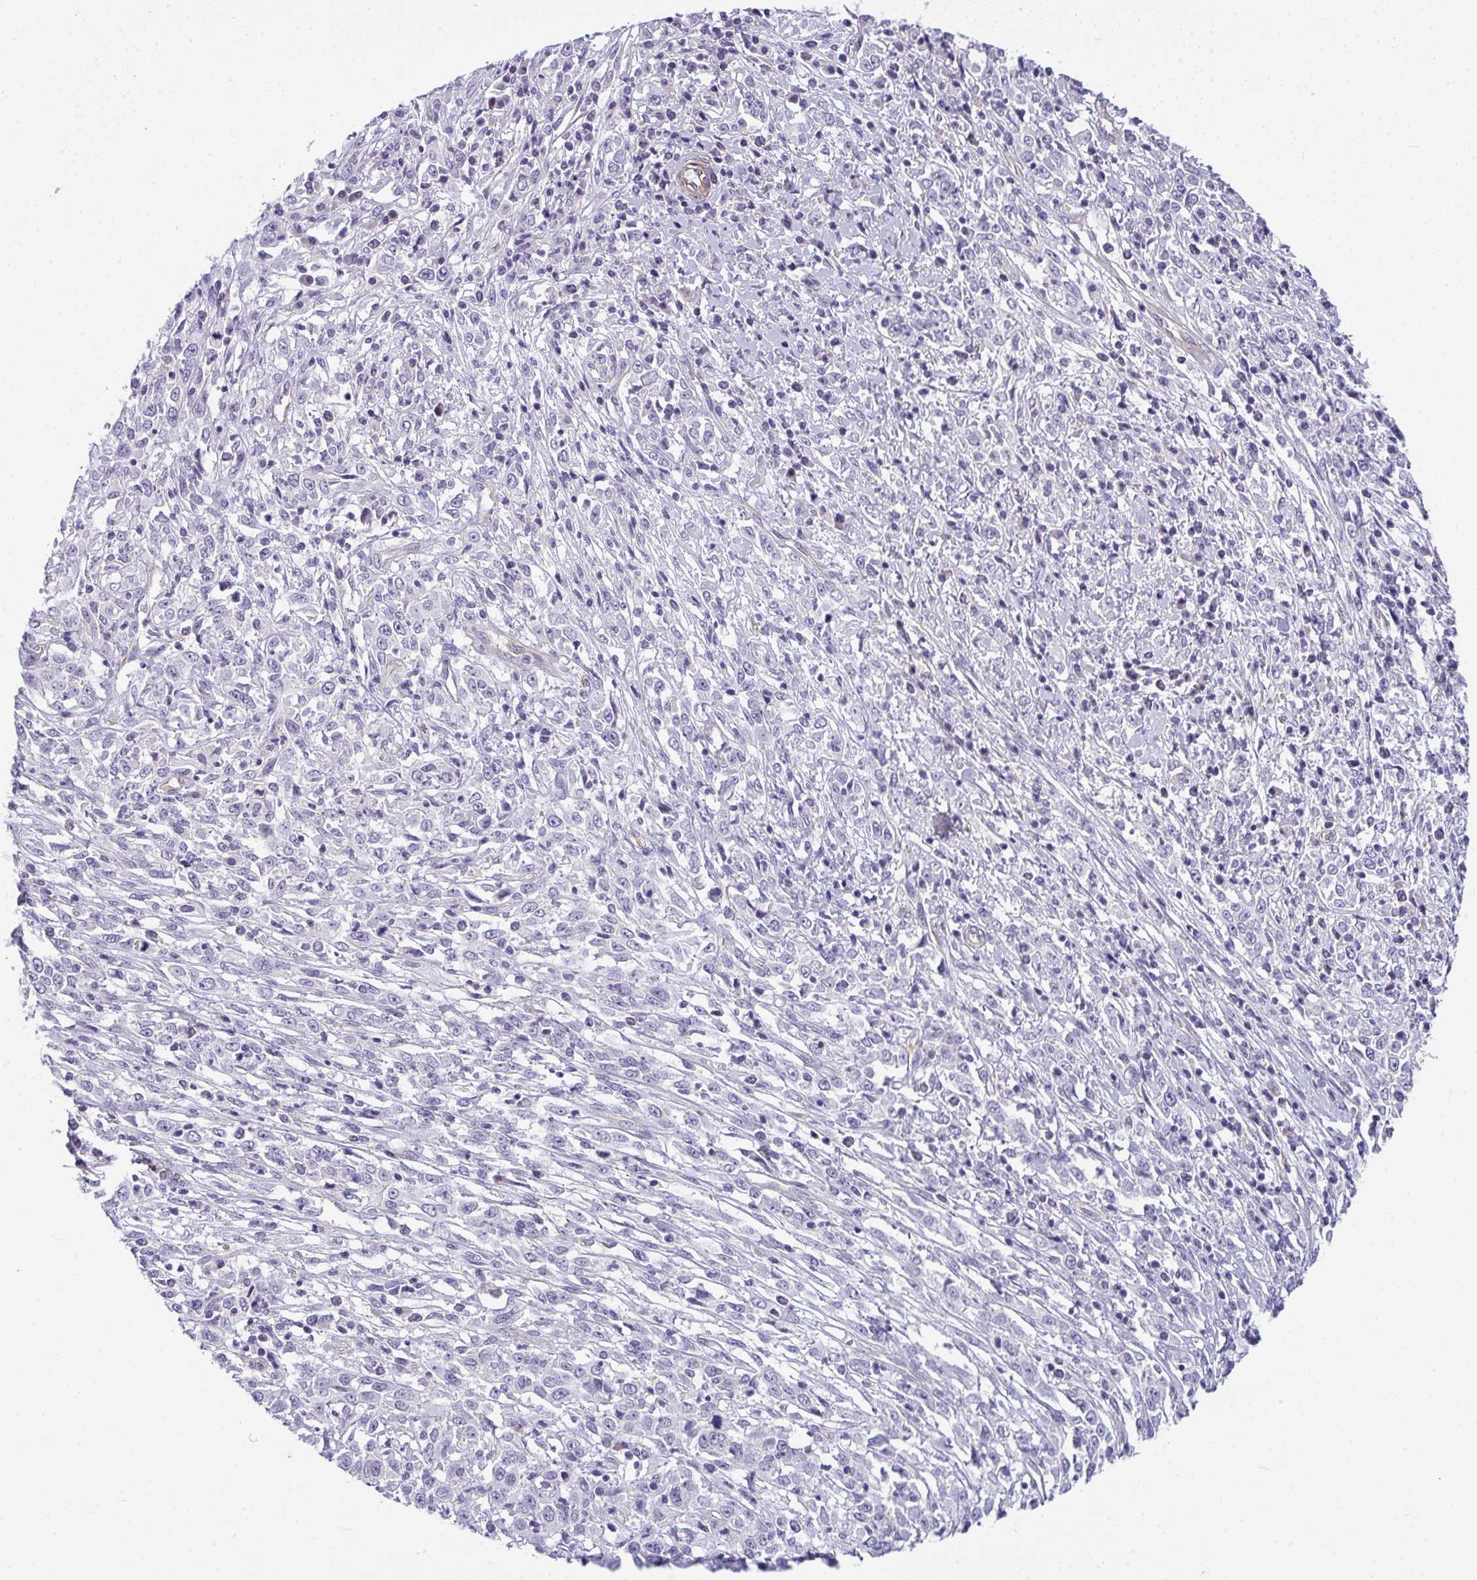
{"staining": {"intensity": "negative", "quantity": "none", "location": "none"}, "tissue": "cervical cancer", "cell_type": "Tumor cells", "image_type": "cancer", "snomed": [{"axis": "morphology", "description": "Adenocarcinoma, NOS"}, {"axis": "topography", "description": "Cervix"}], "caption": "This is an immunohistochemistry (IHC) photomicrograph of human cervical adenocarcinoma. There is no expression in tumor cells.", "gene": "MYL12A", "patient": {"sex": "female", "age": 40}}